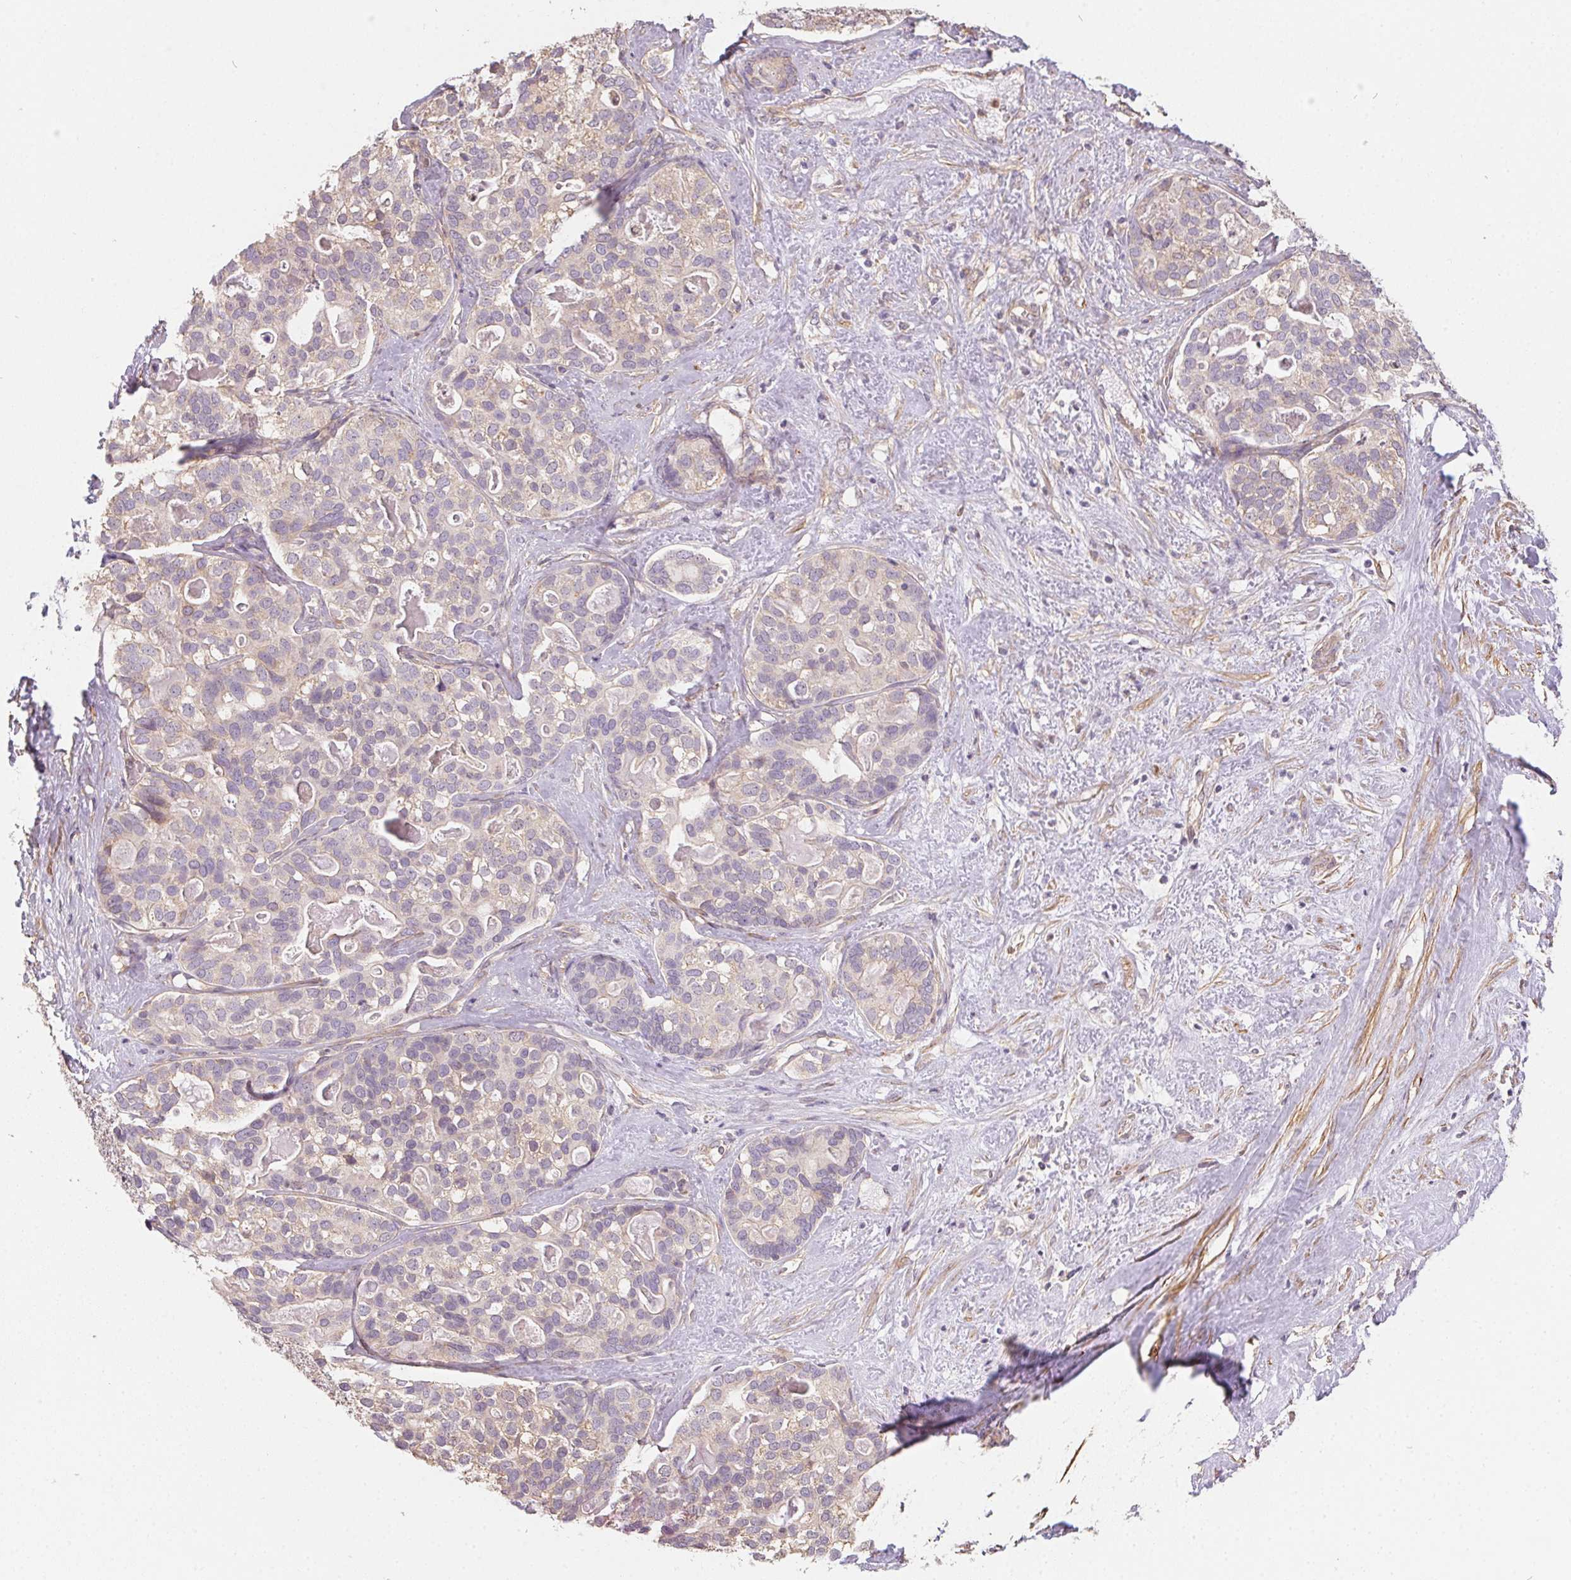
{"staining": {"intensity": "weak", "quantity": "<25%", "location": "cytoplasmic/membranous"}, "tissue": "liver cancer", "cell_type": "Tumor cells", "image_type": "cancer", "snomed": [{"axis": "morphology", "description": "Cholangiocarcinoma"}, {"axis": "topography", "description": "Liver"}], "caption": "Human liver cancer stained for a protein using IHC reveals no expression in tumor cells.", "gene": "REV3L", "patient": {"sex": "male", "age": 56}}